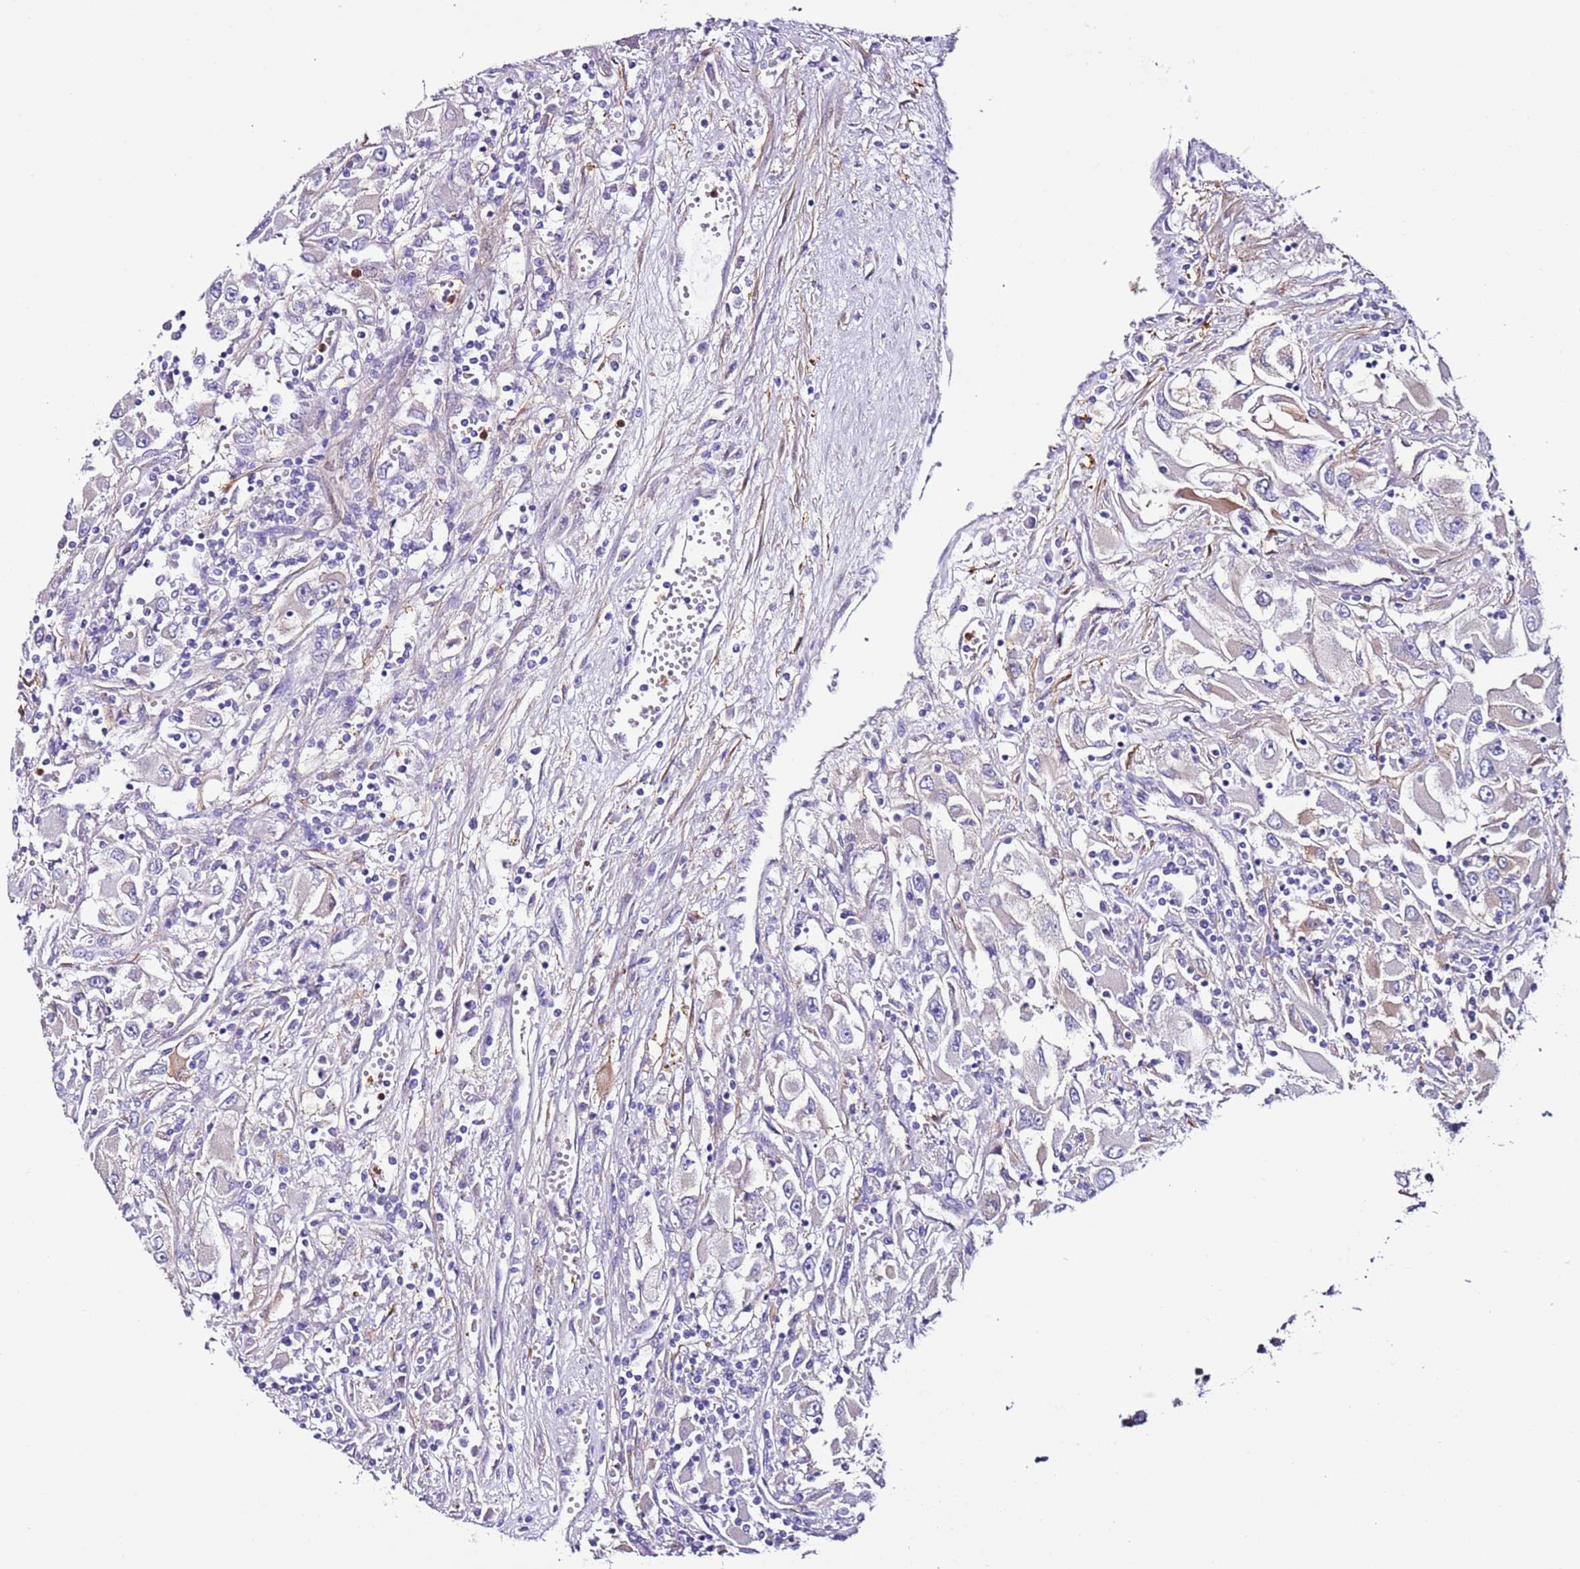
{"staining": {"intensity": "negative", "quantity": "none", "location": "none"}, "tissue": "renal cancer", "cell_type": "Tumor cells", "image_type": "cancer", "snomed": [{"axis": "morphology", "description": "Adenocarcinoma, NOS"}, {"axis": "topography", "description": "Kidney"}], "caption": "This is a histopathology image of immunohistochemistry (IHC) staining of renal adenocarcinoma, which shows no expression in tumor cells. (DAB (3,3'-diaminobenzidine) immunohistochemistry visualized using brightfield microscopy, high magnification).", "gene": "FAM174C", "patient": {"sex": "female", "age": 52}}